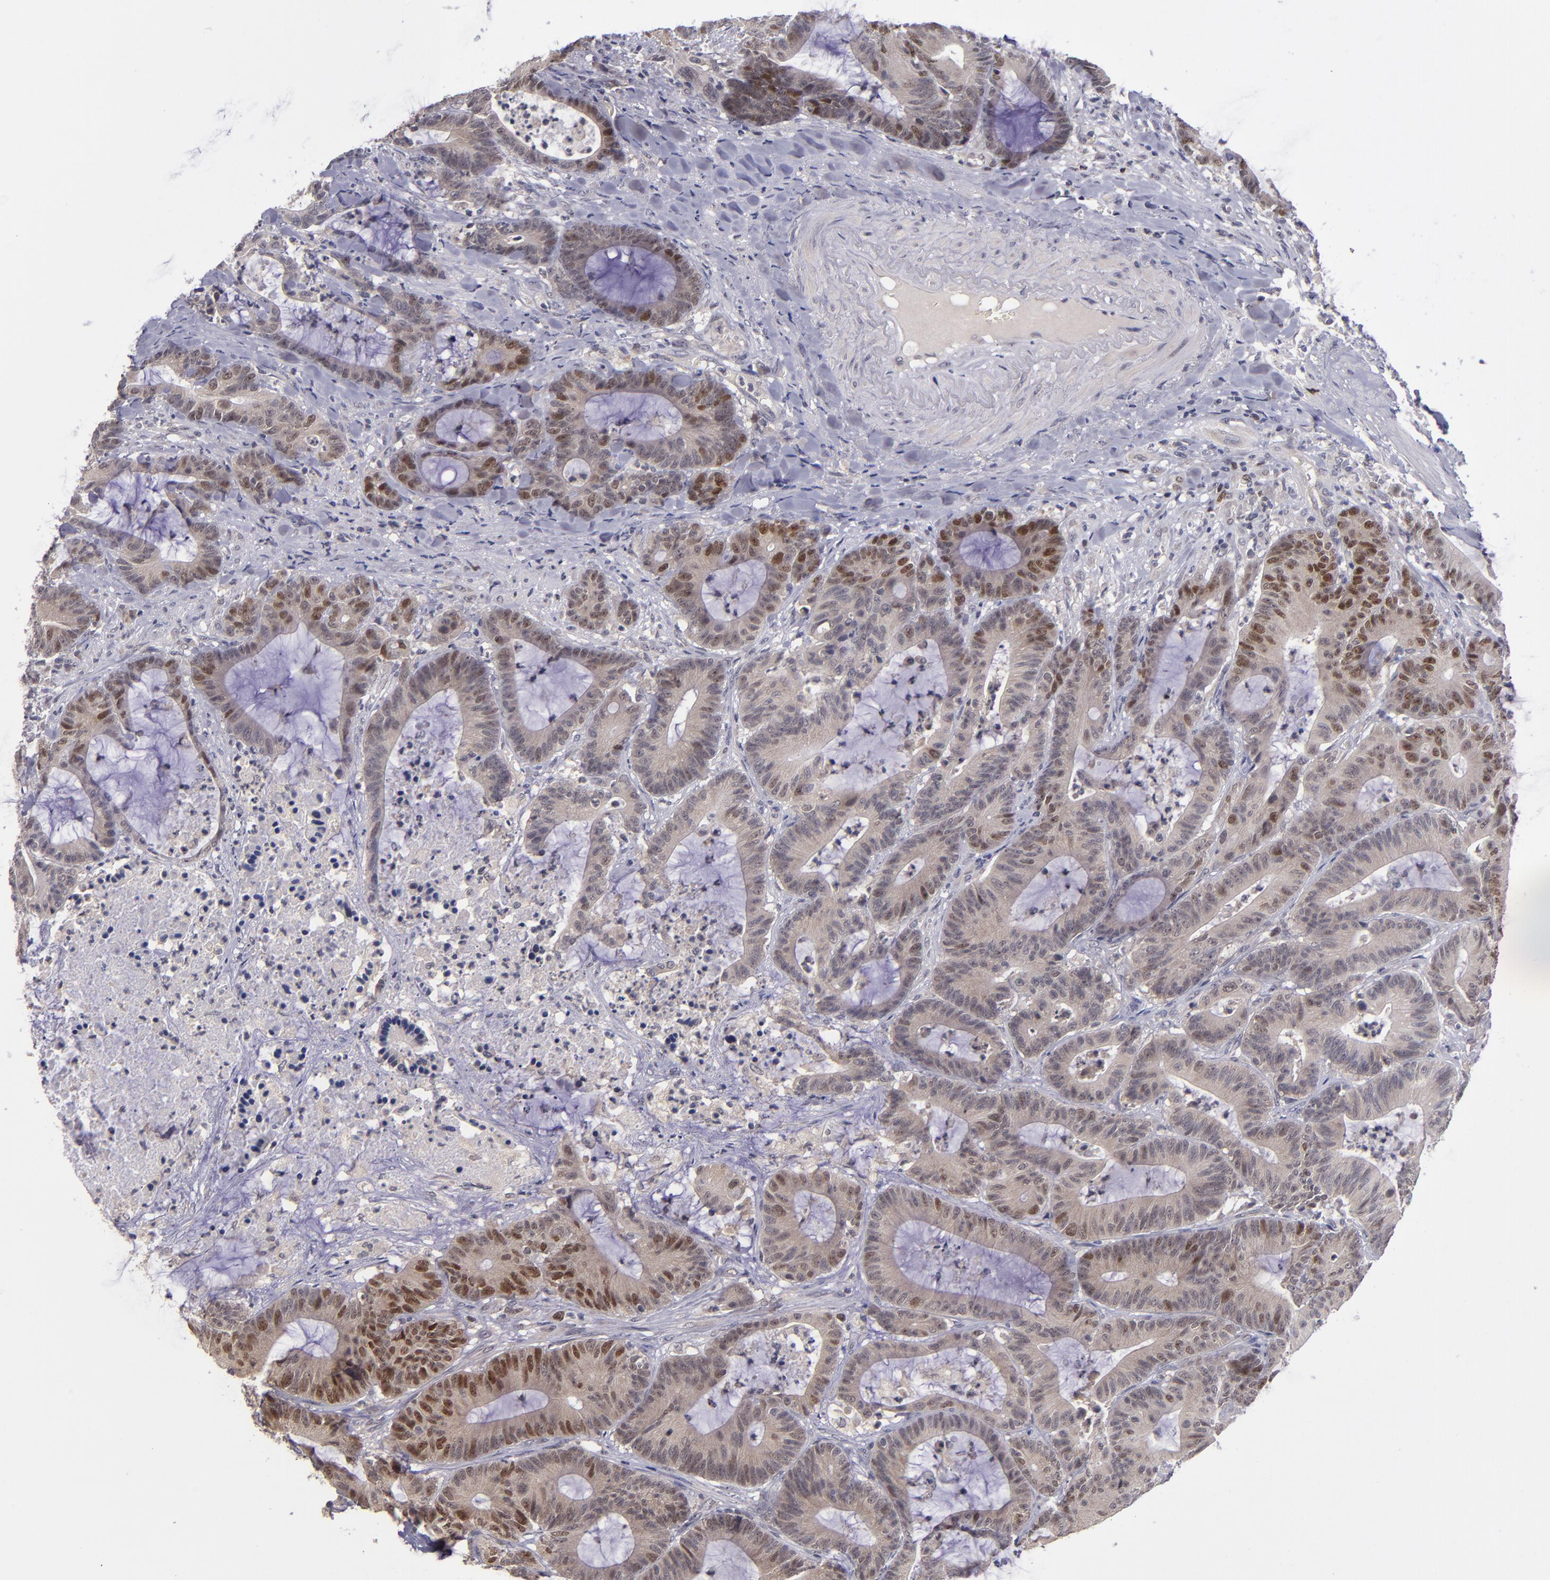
{"staining": {"intensity": "strong", "quantity": "25%-75%", "location": "nuclear"}, "tissue": "colorectal cancer", "cell_type": "Tumor cells", "image_type": "cancer", "snomed": [{"axis": "morphology", "description": "Adenocarcinoma, NOS"}, {"axis": "topography", "description": "Colon"}], "caption": "Brown immunohistochemical staining in colorectal cancer (adenocarcinoma) demonstrates strong nuclear staining in approximately 25%-75% of tumor cells.", "gene": "CDC7", "patient": {"sex": "female", "age": 84}}